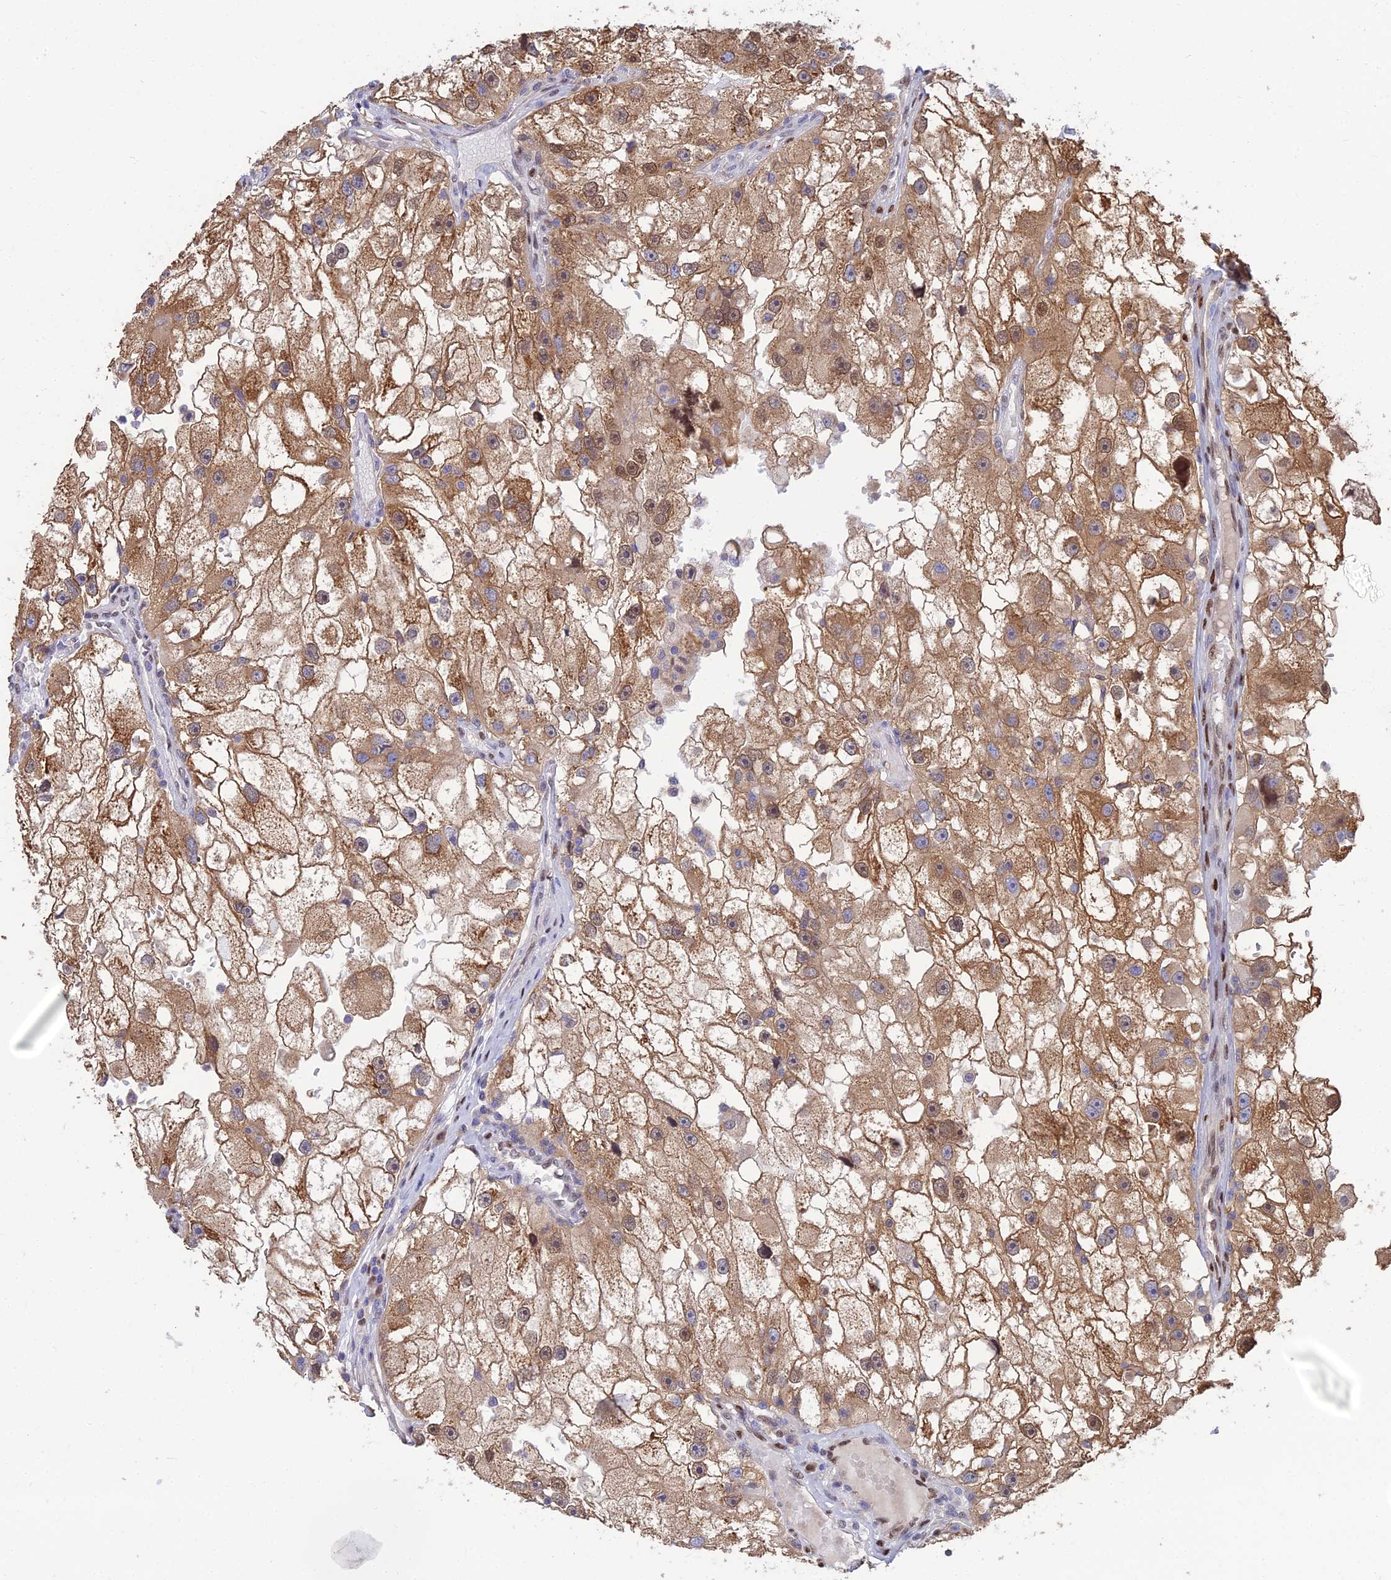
{"staining": {"intensity": "moderate", "quantity": ">75%", "location": "cytoplasmic/membranous,nuclear"}, "tissue": "renal cancer", "cell_type": "Tumor cells", "image_type": "cancer", "snomed": [{"axis": "morphology", "description": "Adenocarcinoma, NOS"}, {"axis": "topography", "description": "Kidney"}], "caption": "Renal cancer was stained to show a protein in brown. There is medium levels of moderate cytoplasmic/membranous and nuclear positivity in approximately >75% of tumor cells. (Stains: DAB (3,3'-diaminobenzidine) in brown, nuclei in blue, Microscopy: brightfield microscopy at high magnification).", "gene": "DNPEP", "patient": {"sex": "male", "age": 63}}